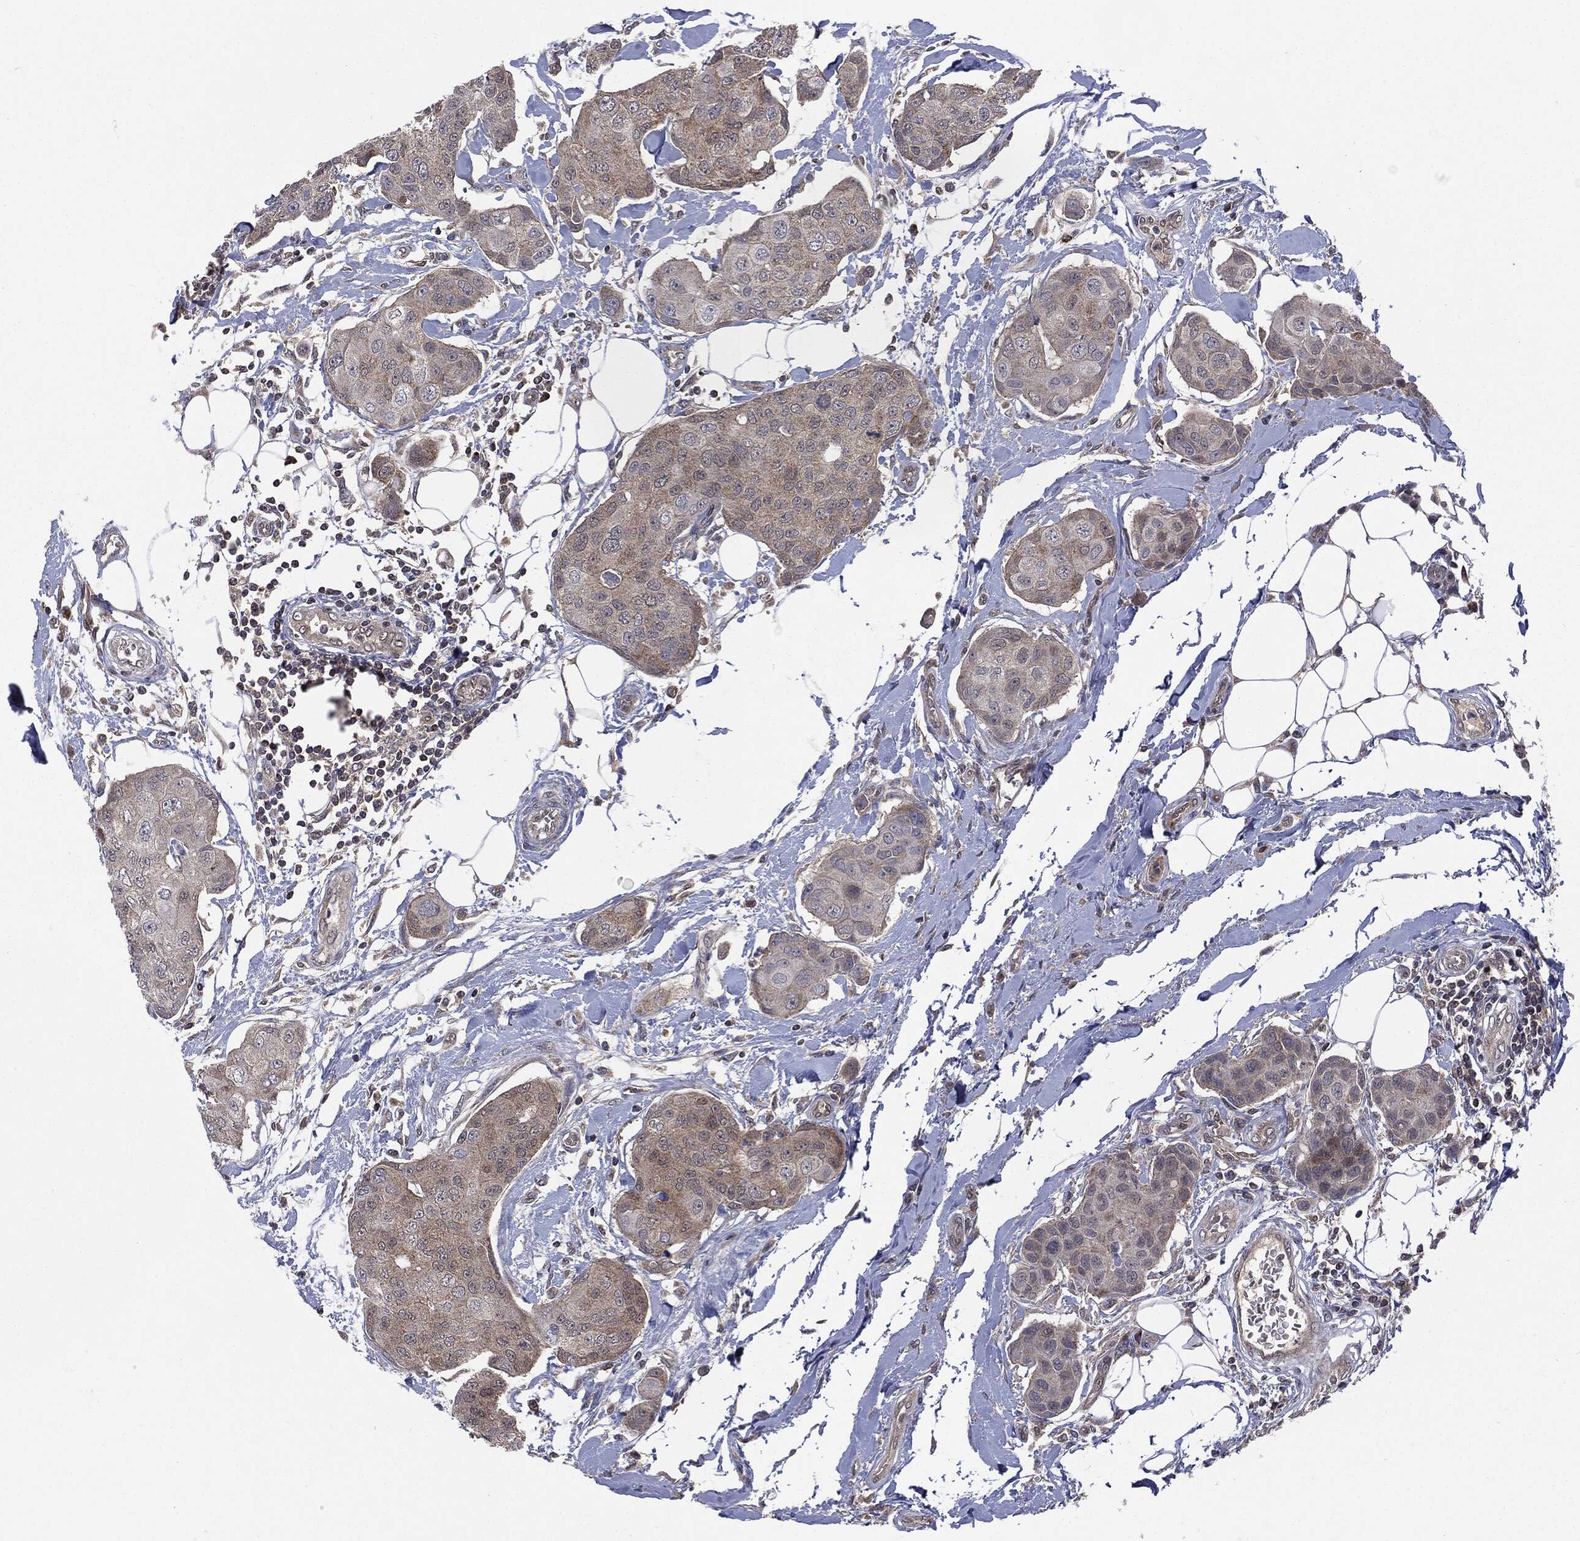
{"staining": {"intensity": "weak", "quantity": "<25%", "location": "cytoplasmic/membranous"}, "tissue": "breast cancer", "cell_type": "Tumor cells", "image_type": "cancer", "snomed": [{"axis": "morphology", "description": "Duct carcinoma"}, {"axis": "topography", "description": "Breast"}, {"axis": "topography", "description": "Lymph node"}], "caption": "Histopathology image shows no protein positivity in tumor cells of breast cancer tissue. The staining is performed using DAB brown chromogen with nuclei counter-stained in using hematoxylin.", "gene": "PTPA", "patient": {"sex": "female", "age": 80}}